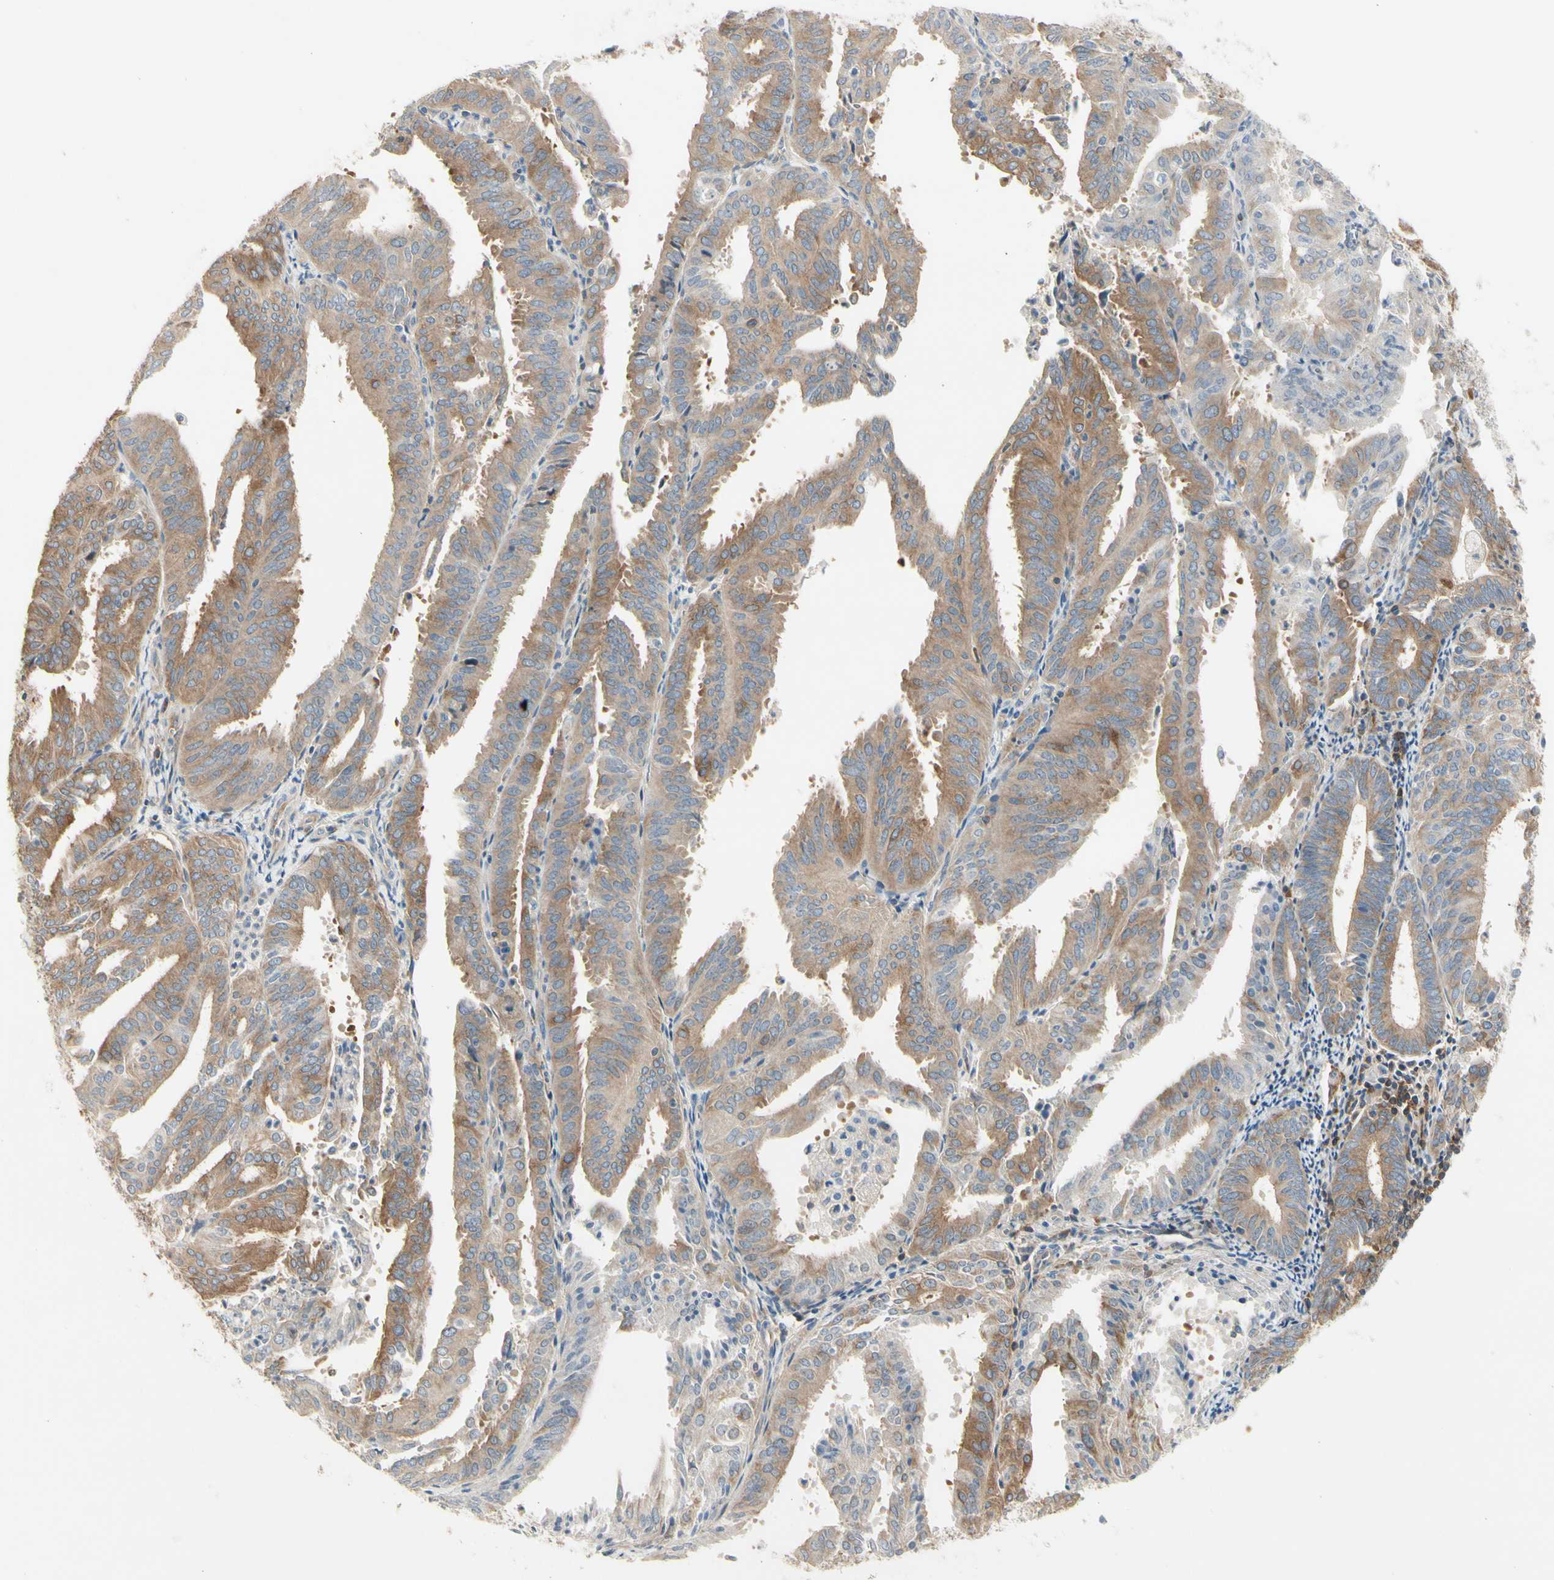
{"staining": {"intensity": "moderate", "quantity": ">75%", "location": "cytoplasmic/membranous"}, "tissue": "endometrial cancer", "cell_type": "Tumor cells", "image_type": "cancer", "snomed": [{"axis": "morphology", "description": "Adenocarcinoma, NOS"}, {"axis": "topography", "description": "Uterus"}], "caption": "Protein analysis of endometrial adenocarcinoma tissue displays moderate cytoplasmic/membranous expression in about >75% of tumor cells. The protein is stained brown, and the nuclei are stained in blue (DAB (3,3'-diaminobenzidine) IHC with brightfield microscopy, high magnification).", "gene": "NFKB2", "patient": {"sex": "female", "age": 60}}